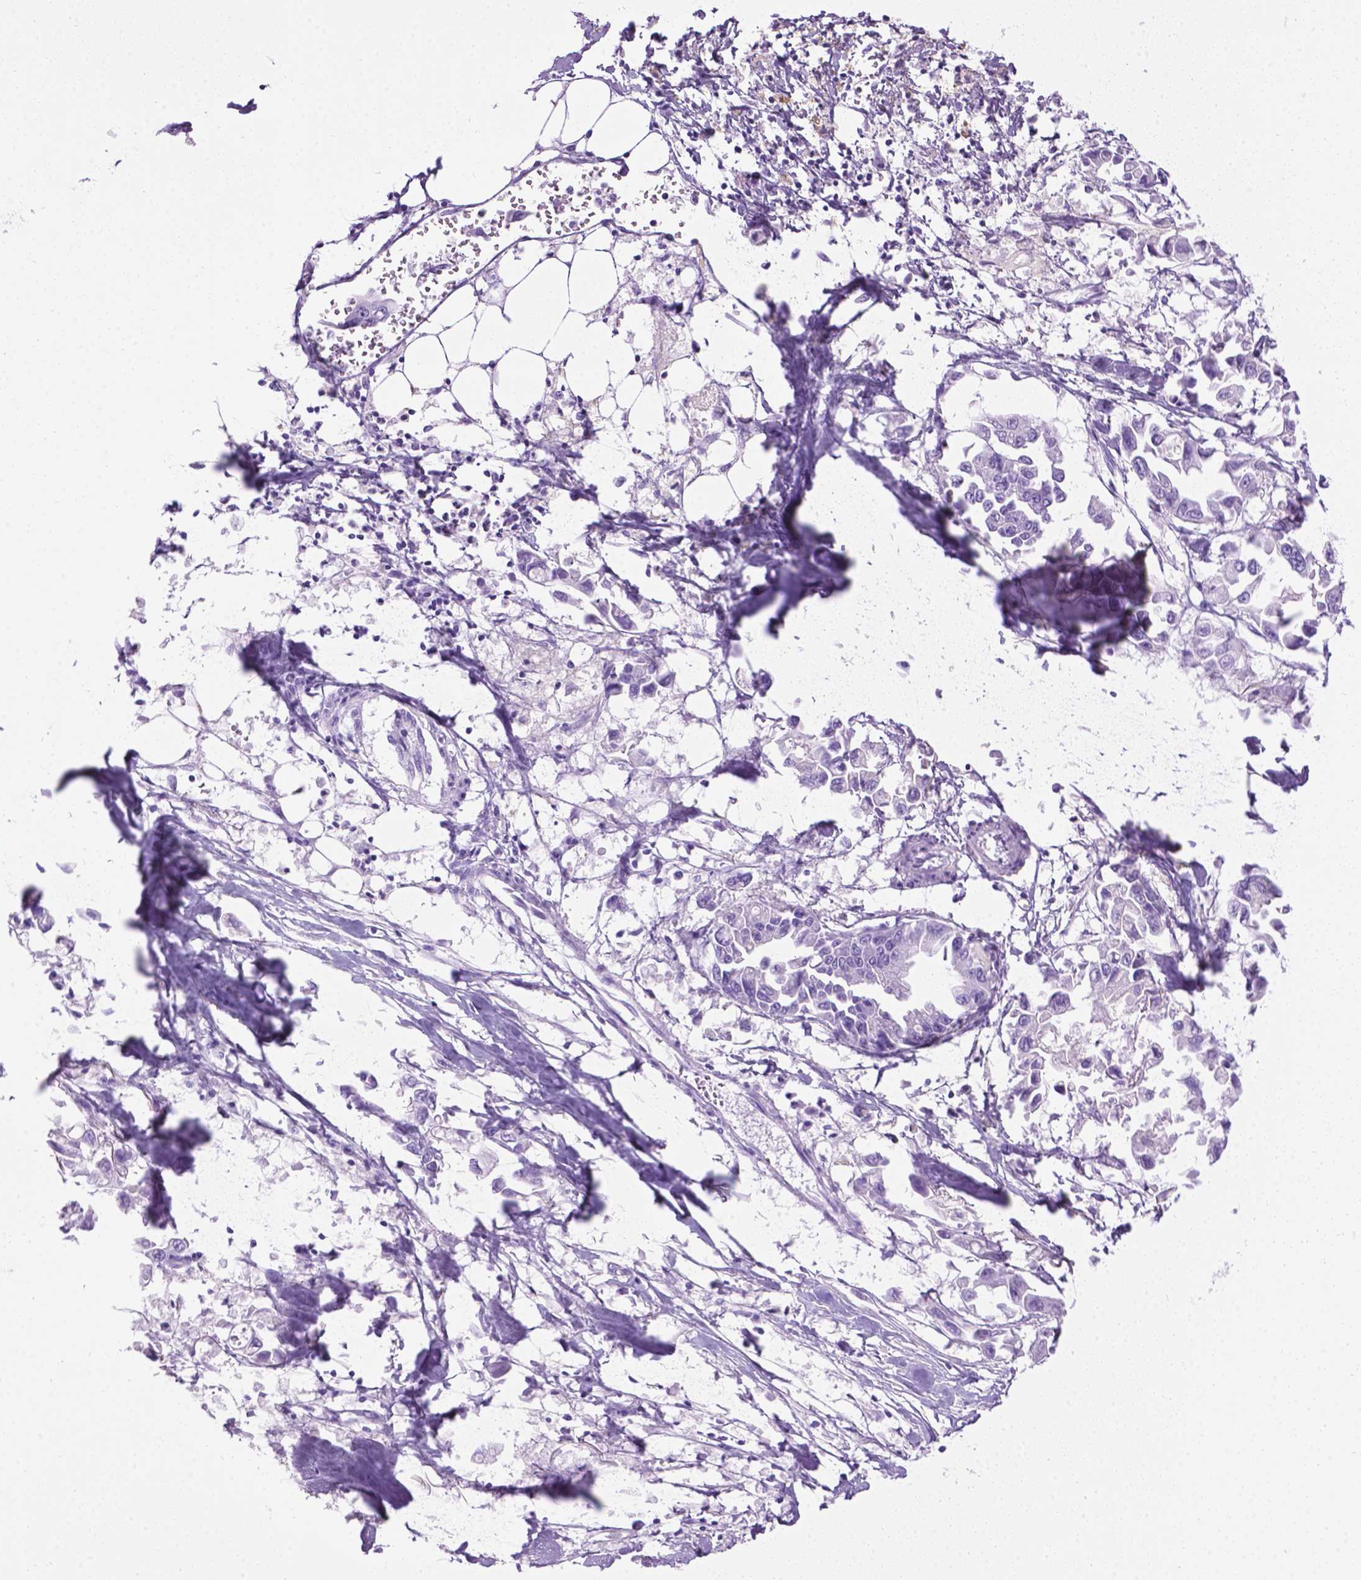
{"staining": {"intensity": "negative", "quantity": "none", "location": "none"}, "tissue": "pancreatic cancer", "cell_type": "Tumor cells", "image_type": "cancer", "snomed": [{"axis": "morphology", "description": "Adenocarcinoma, NOS"}, {"axis": "topography", "description": "Pancreas"}], "caption": "IHC image of neoplastic tissue: adenocarcinoma (pancreatic) stained with DAB (3,3'-diaminobenzidine) displays no significant protein expression in tumor cells. Brightfield microscopy of immunohistochemistry (IHC) stained with DAB (3,3'-diaminobenzidine) (brown) and hematoxylin (blue), captured at high magnification.", "gene": "LELP1", "patient": {"sex": "female", "age": 83}}